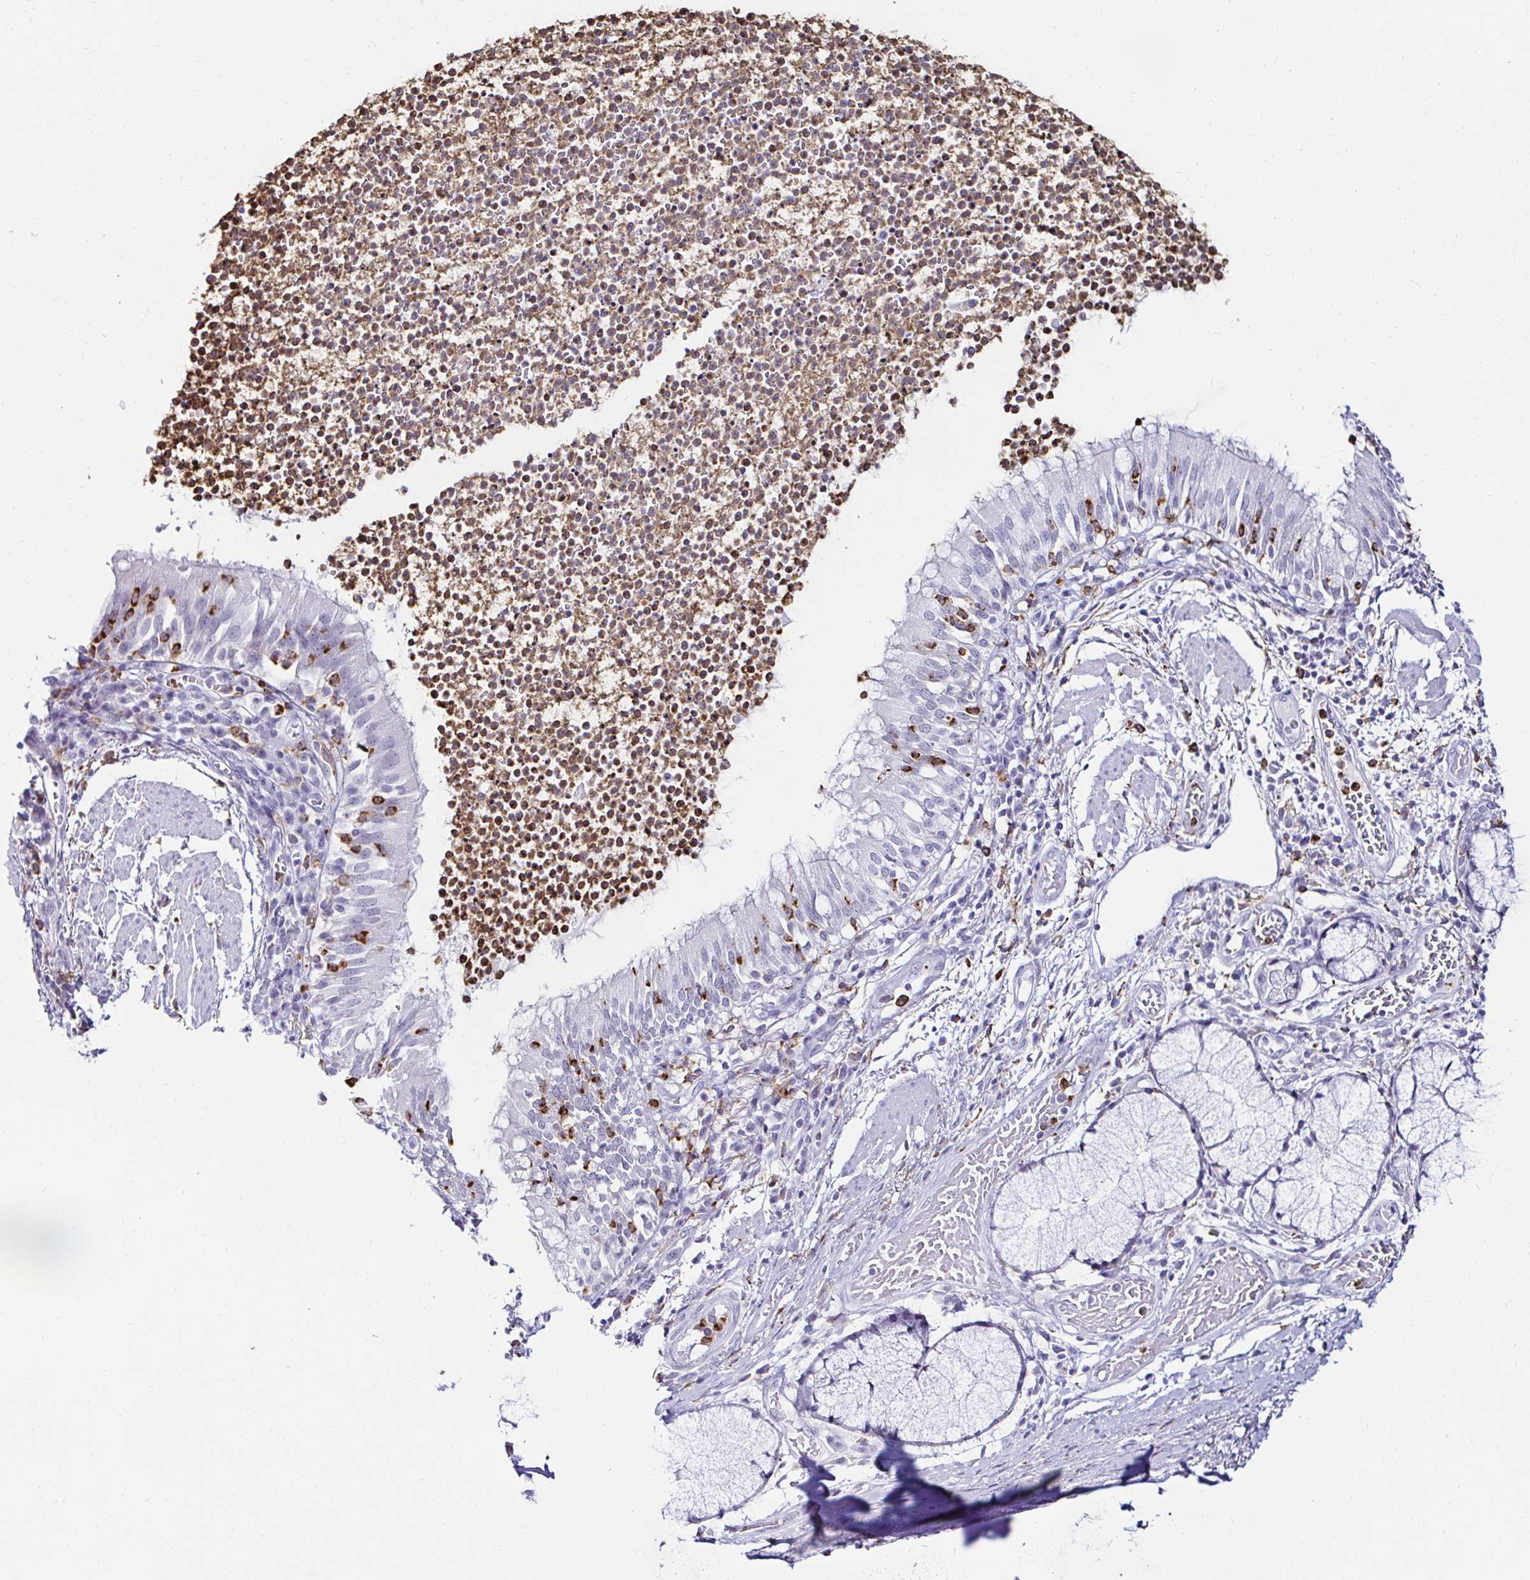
{"staining": {"intensity": "moderate", "quantity": "<25%", "location": "cytoplasmic/membranous"}, "tissue": "bronchus", "cell_type": "Respiratory epithelial cells", "image_type": "normal", "snomed": [{"axis": "morphology", "description": "Normal tissue, NOS"}, {"axis": "topography", "description": "Lymph node"}, {"axis": "topography", "description": "Bronchus"}], "caption": "A photomicrograph showing moderate cytoplasmic/membranous staining in about <25% of respiratory epithelial cells in benign bronchus, as visualized by brown immunohistochemical staining.", "gene": "CYBB", "patient": {"sex": "male", "age": 56}}